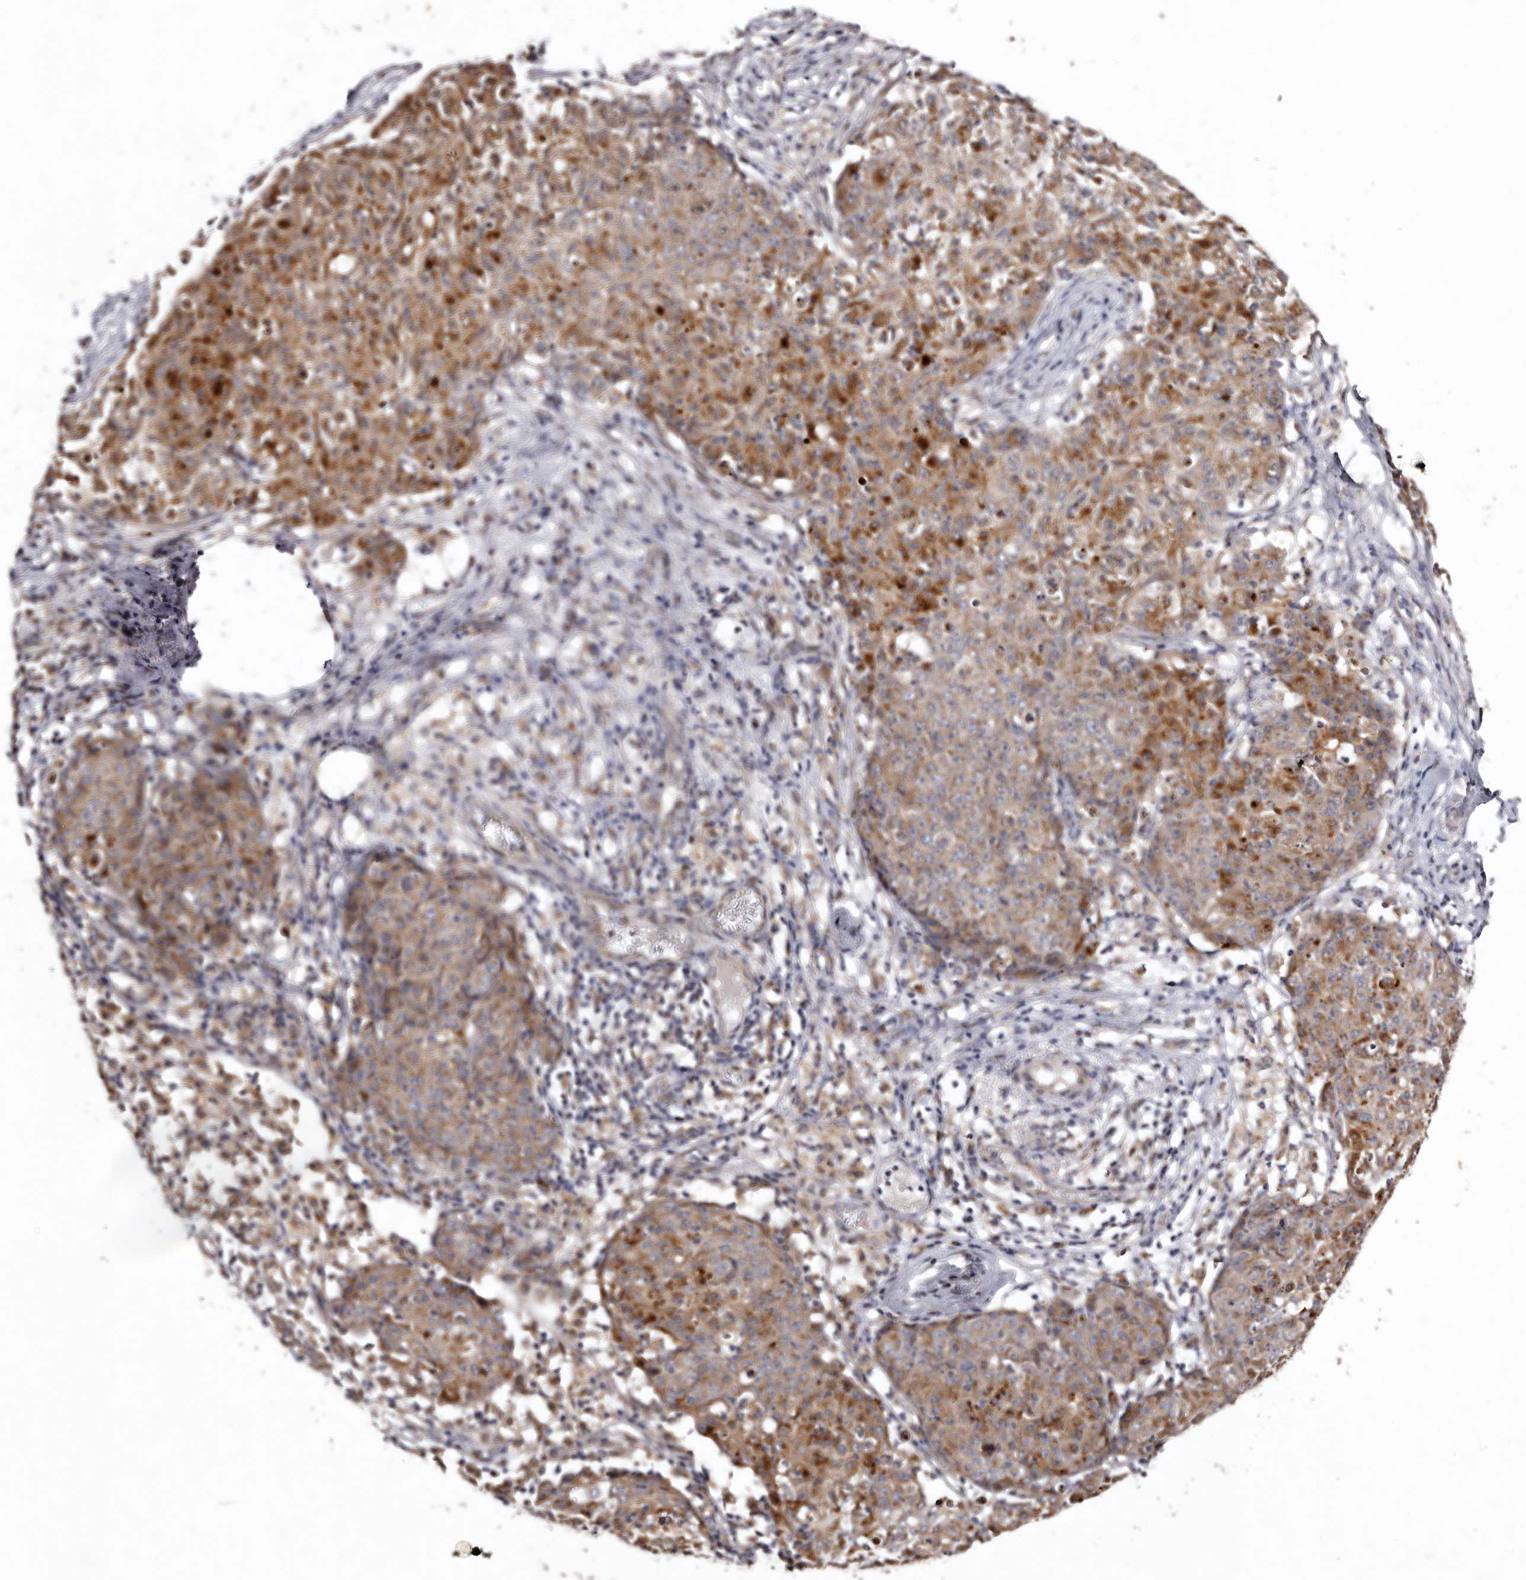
{"staining": {"intensity": "moderate", "quantity": ">75%", "location": "cytoplasmic/membranous"}, "tissue": "ovarian cancer", "cell_type": "Tumor cells", "image_type": "cancer", "snomed": [{"axis": "morphology", "description": "Carcinoma, endometroid"}, {"axis": "topography", "description": "Ovary"}], "caption": "This is a photomicrograph of immunohistochemistry (IHC) staining of ovarian endometroid carcinoma, which shows moderate staining in the cytoplasmic/membranous of tumor cells.", "gene": "FAM91A1", "patient": {"sex": "female", "age": 42}}